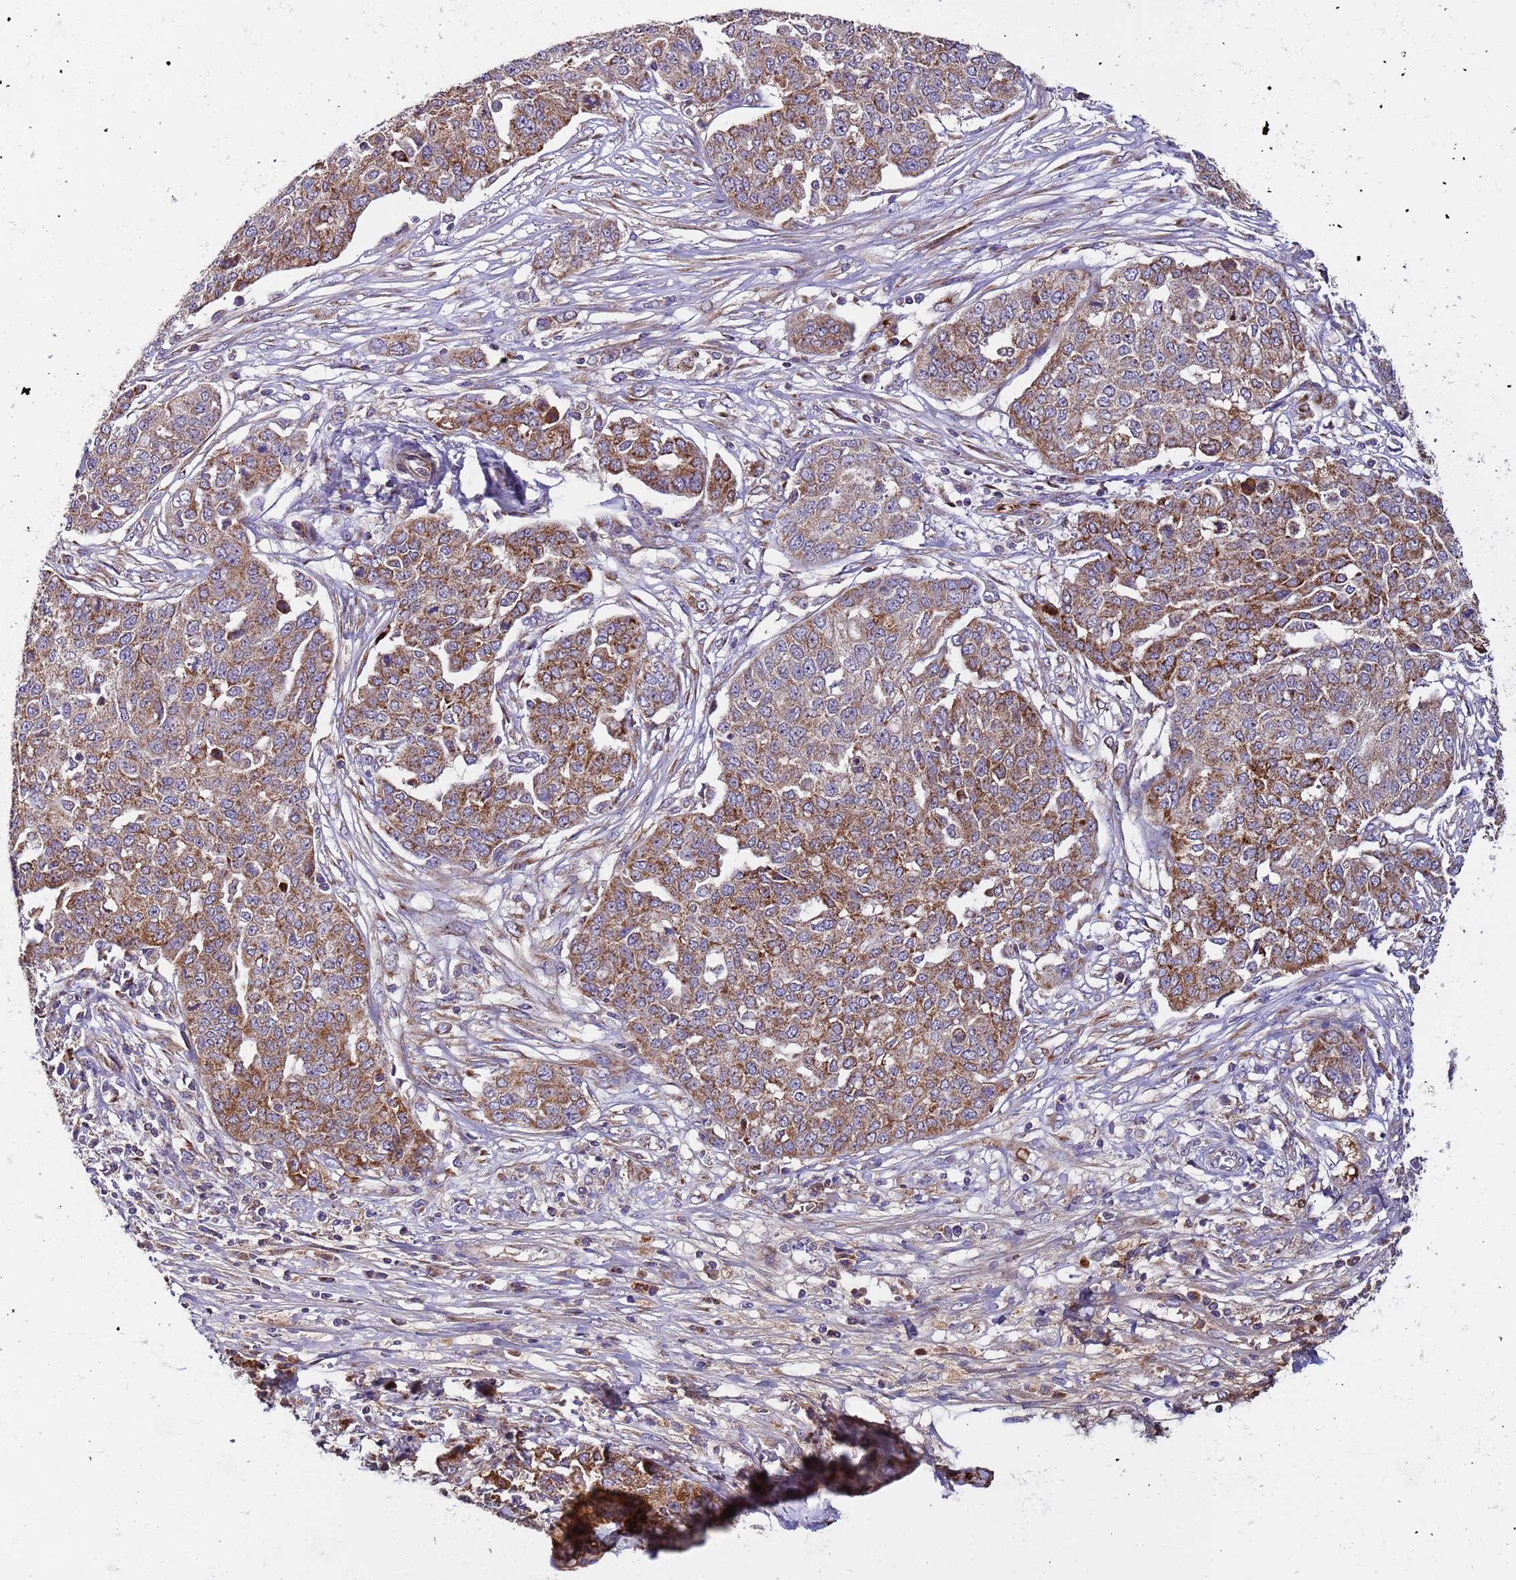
{"staining": {"intensity": "moderate", "quantity": ">75%", "location": "cytoplasmic/membranous"}, "tissue": "ovarian cancer", "cell_type": "Tumor cells", "image_type": "cancer", "snomed": [{"axis": "morphology", "description": "Cystadenocarcinoma, serous, NOS"}, {"axis": "topography", "description": "Soft tissue"}, {"axis": "topography", "description": "Ovary"}], "caption": "A photomicrograph of human ovarian cancer (serous cystadenocarcinoma) stained for a protein shows moderate cytoplasmic/membranous brown staining in tumor cells.", "gene": "TMEM126A", "patient": {"sex": "female", "age": 57}}